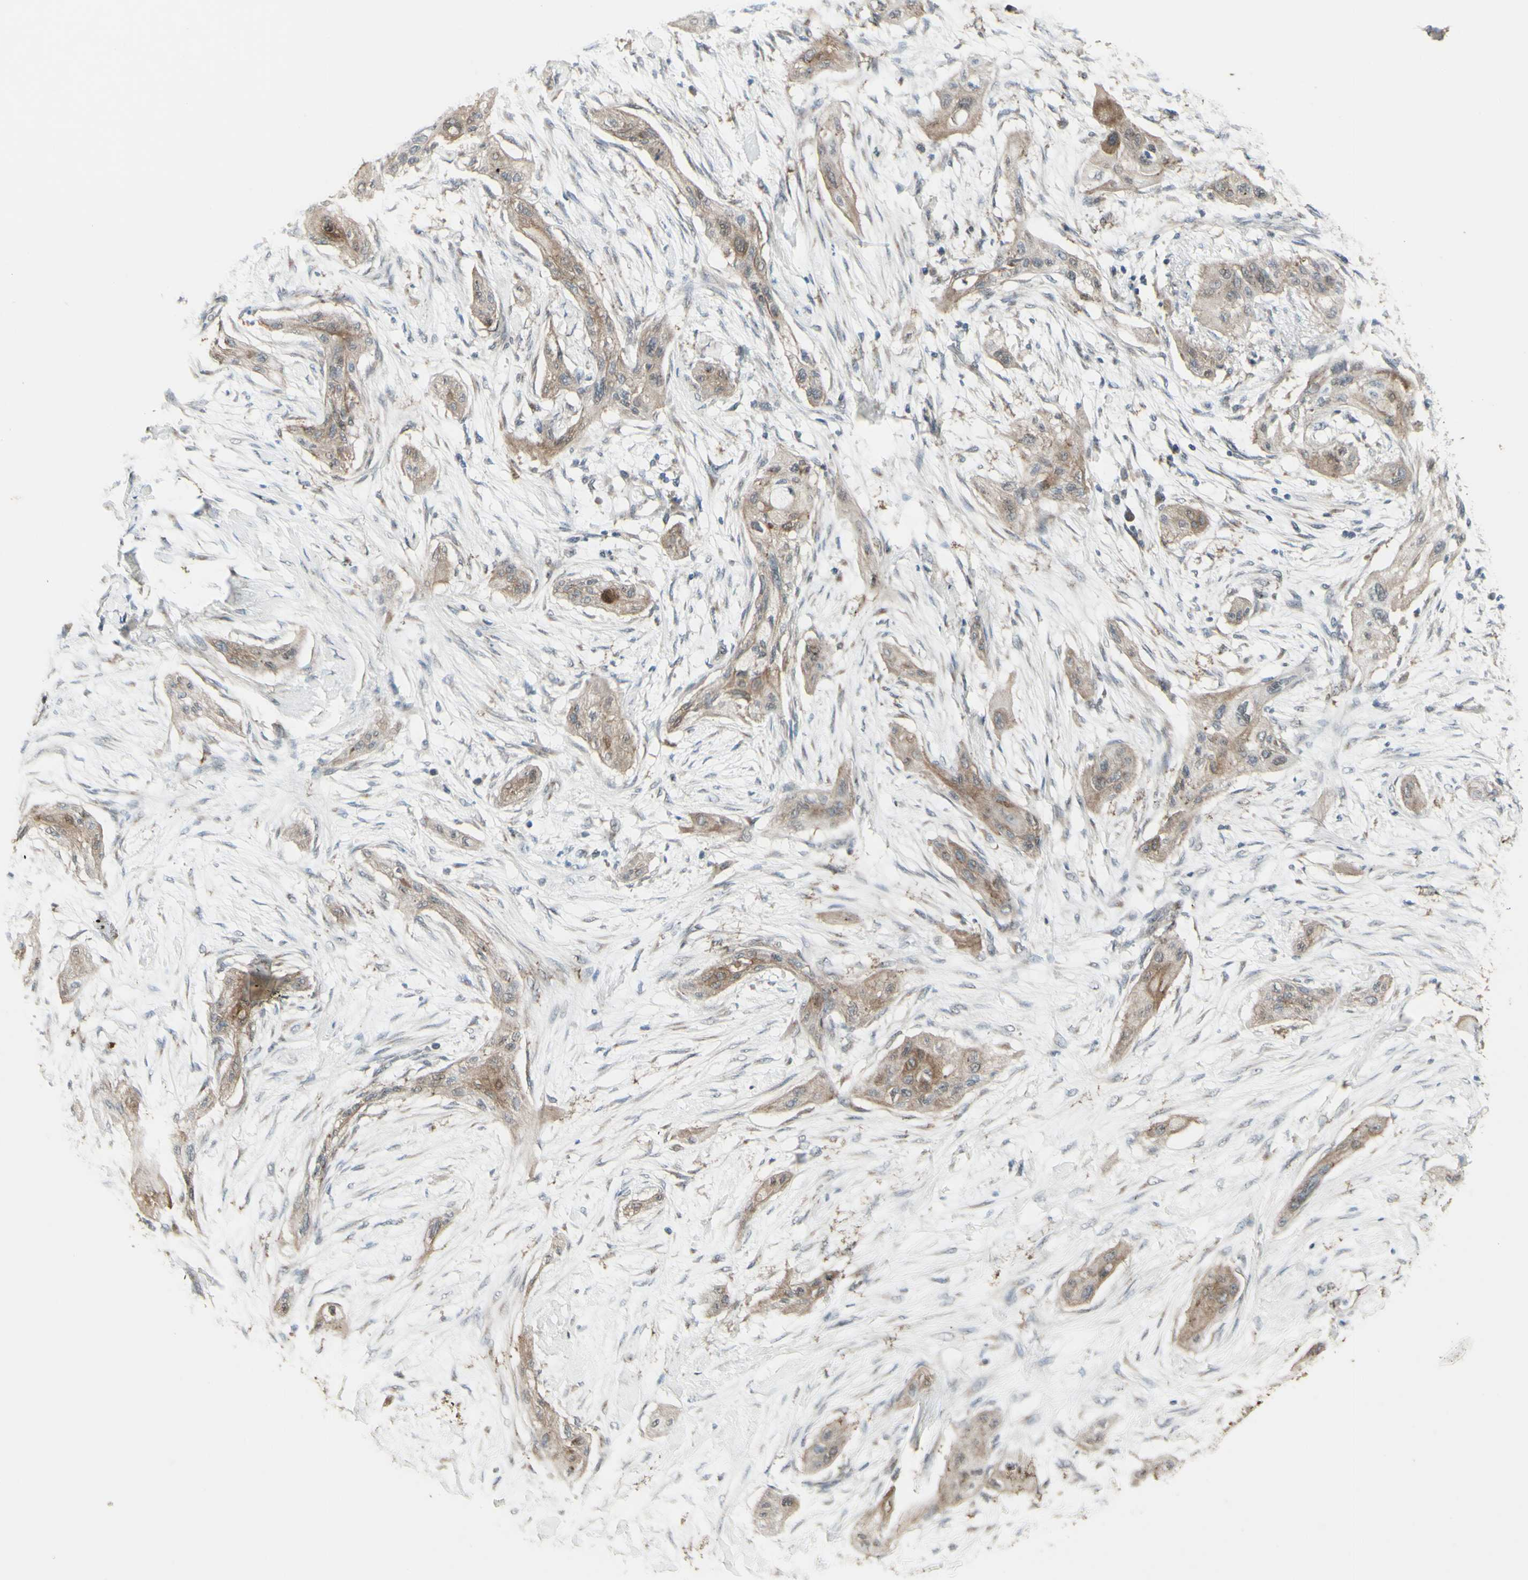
{"staining": {"intensity": "weak", "quantity": ">75%", "location": "cytoplasmic/membranous"}, "tissue": "lung cancer", "cell_type": "Tumor cells", "image_type": "cancer", "snomed": [{"axis": "morphology", "description": "Squamous cell carcinoma, NOS"}, {"axis": "topography", "description": "Lung"}], "caption": "Lung squamous cell carcinoma was stained to show a protein in brown. There is low levels of weak cytoplasmic/membranous positivity in about >75% of tumor cells.", "gene": "GRAMD1B", "patient": {"sex": "female", "age": 47}}